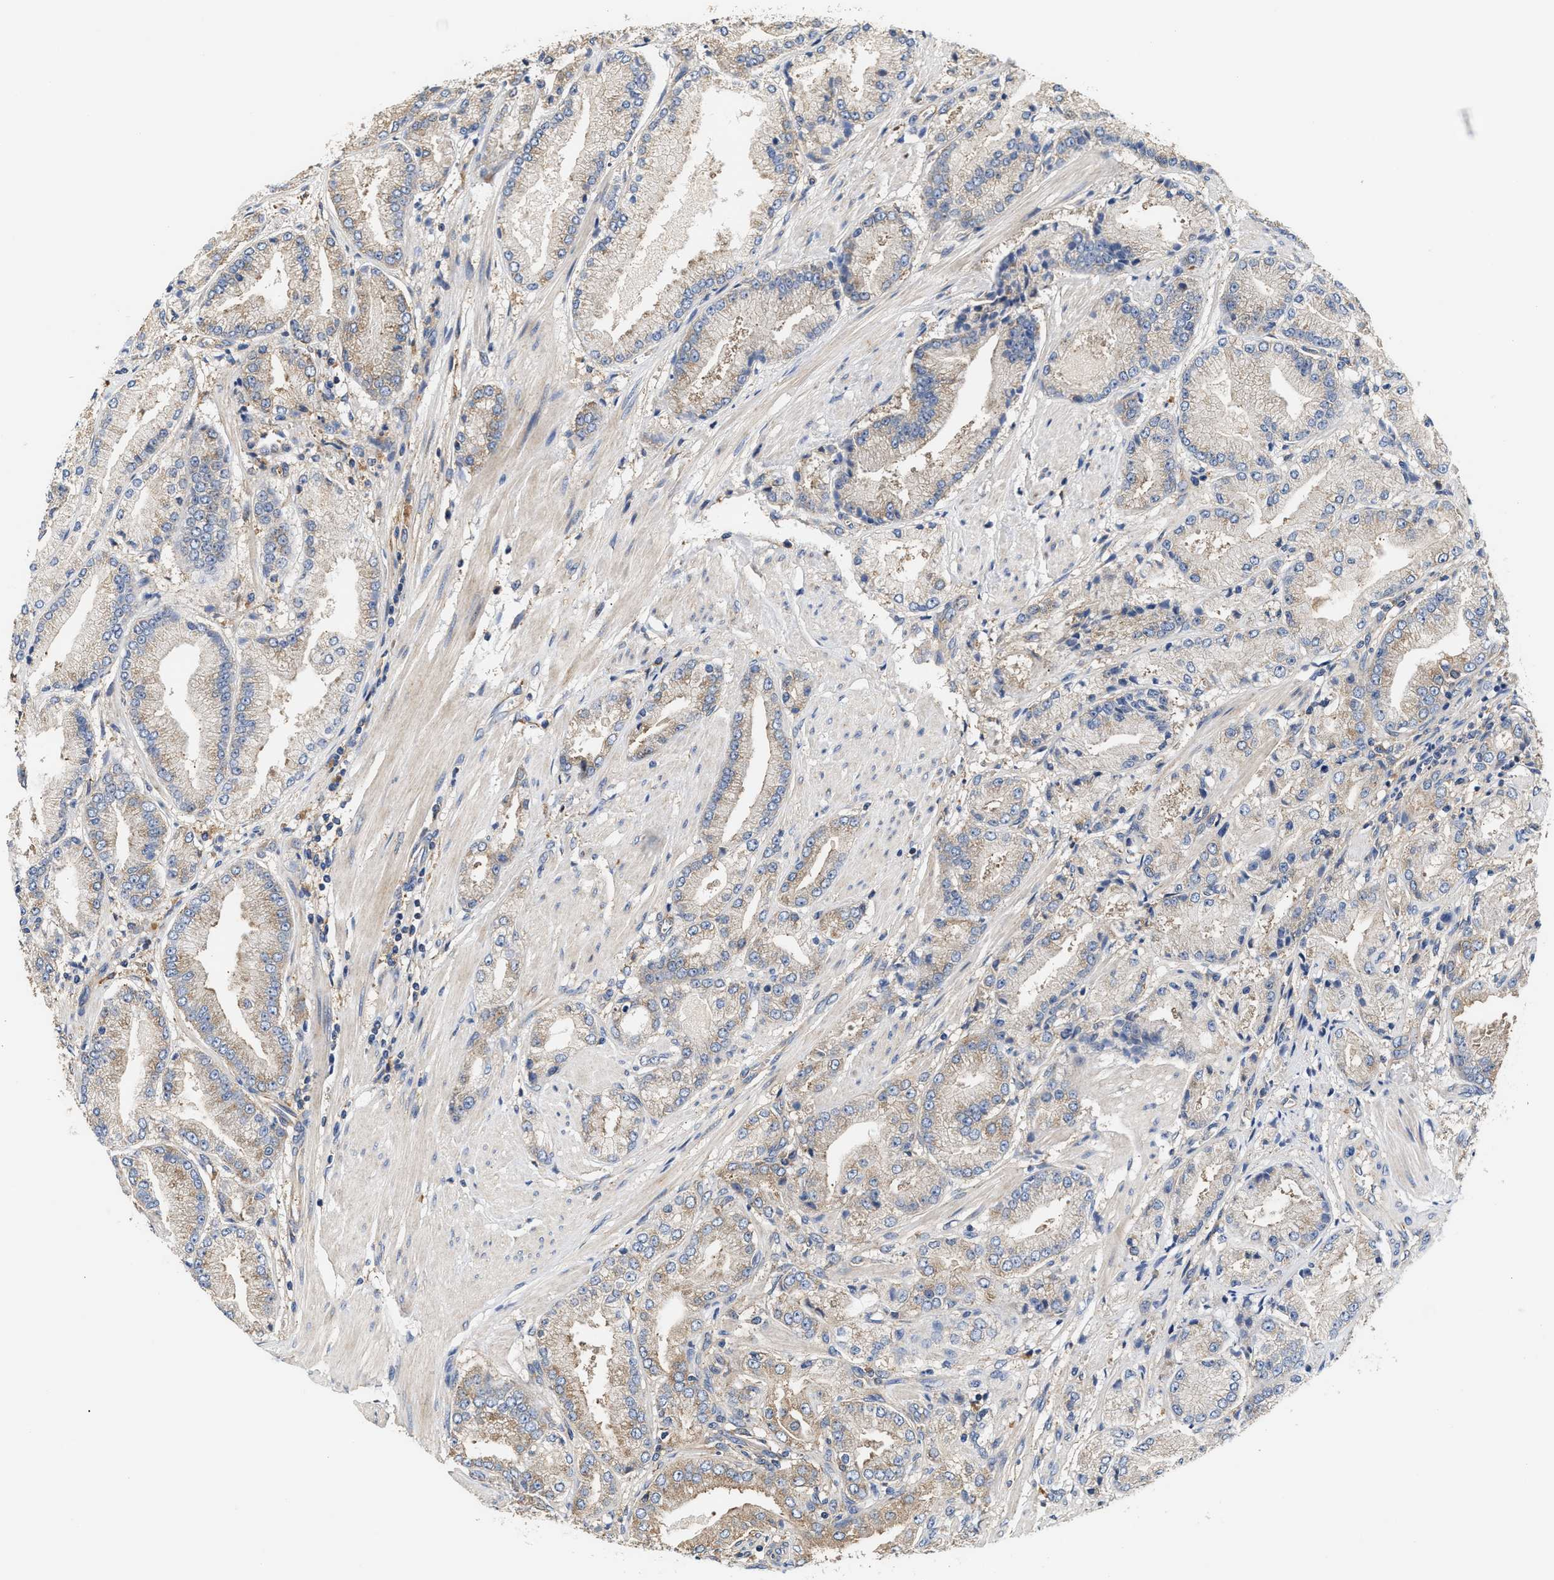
{"staining": {"intensity": "weak", "quantity": "<25%", "location": "cytoplasmic/membranous"}, "tissue": "prostate cancer", "cell_type": "Tumor cells", "image_type": "cancer", "snomed": [{"axis": "morphology", "description": "Adenocarcinoma, High grade"}, {"axis": "topography", "description": "Prostate"}], "caption": "DAB (3,3'-diaminobenzidine) immunohistochemical staining of human high-grade adenocarcinoma (prostate) shows no significant expression in tumor cells.", "gene": "KLB", "patient": {"sex": "male", "age": 50}}